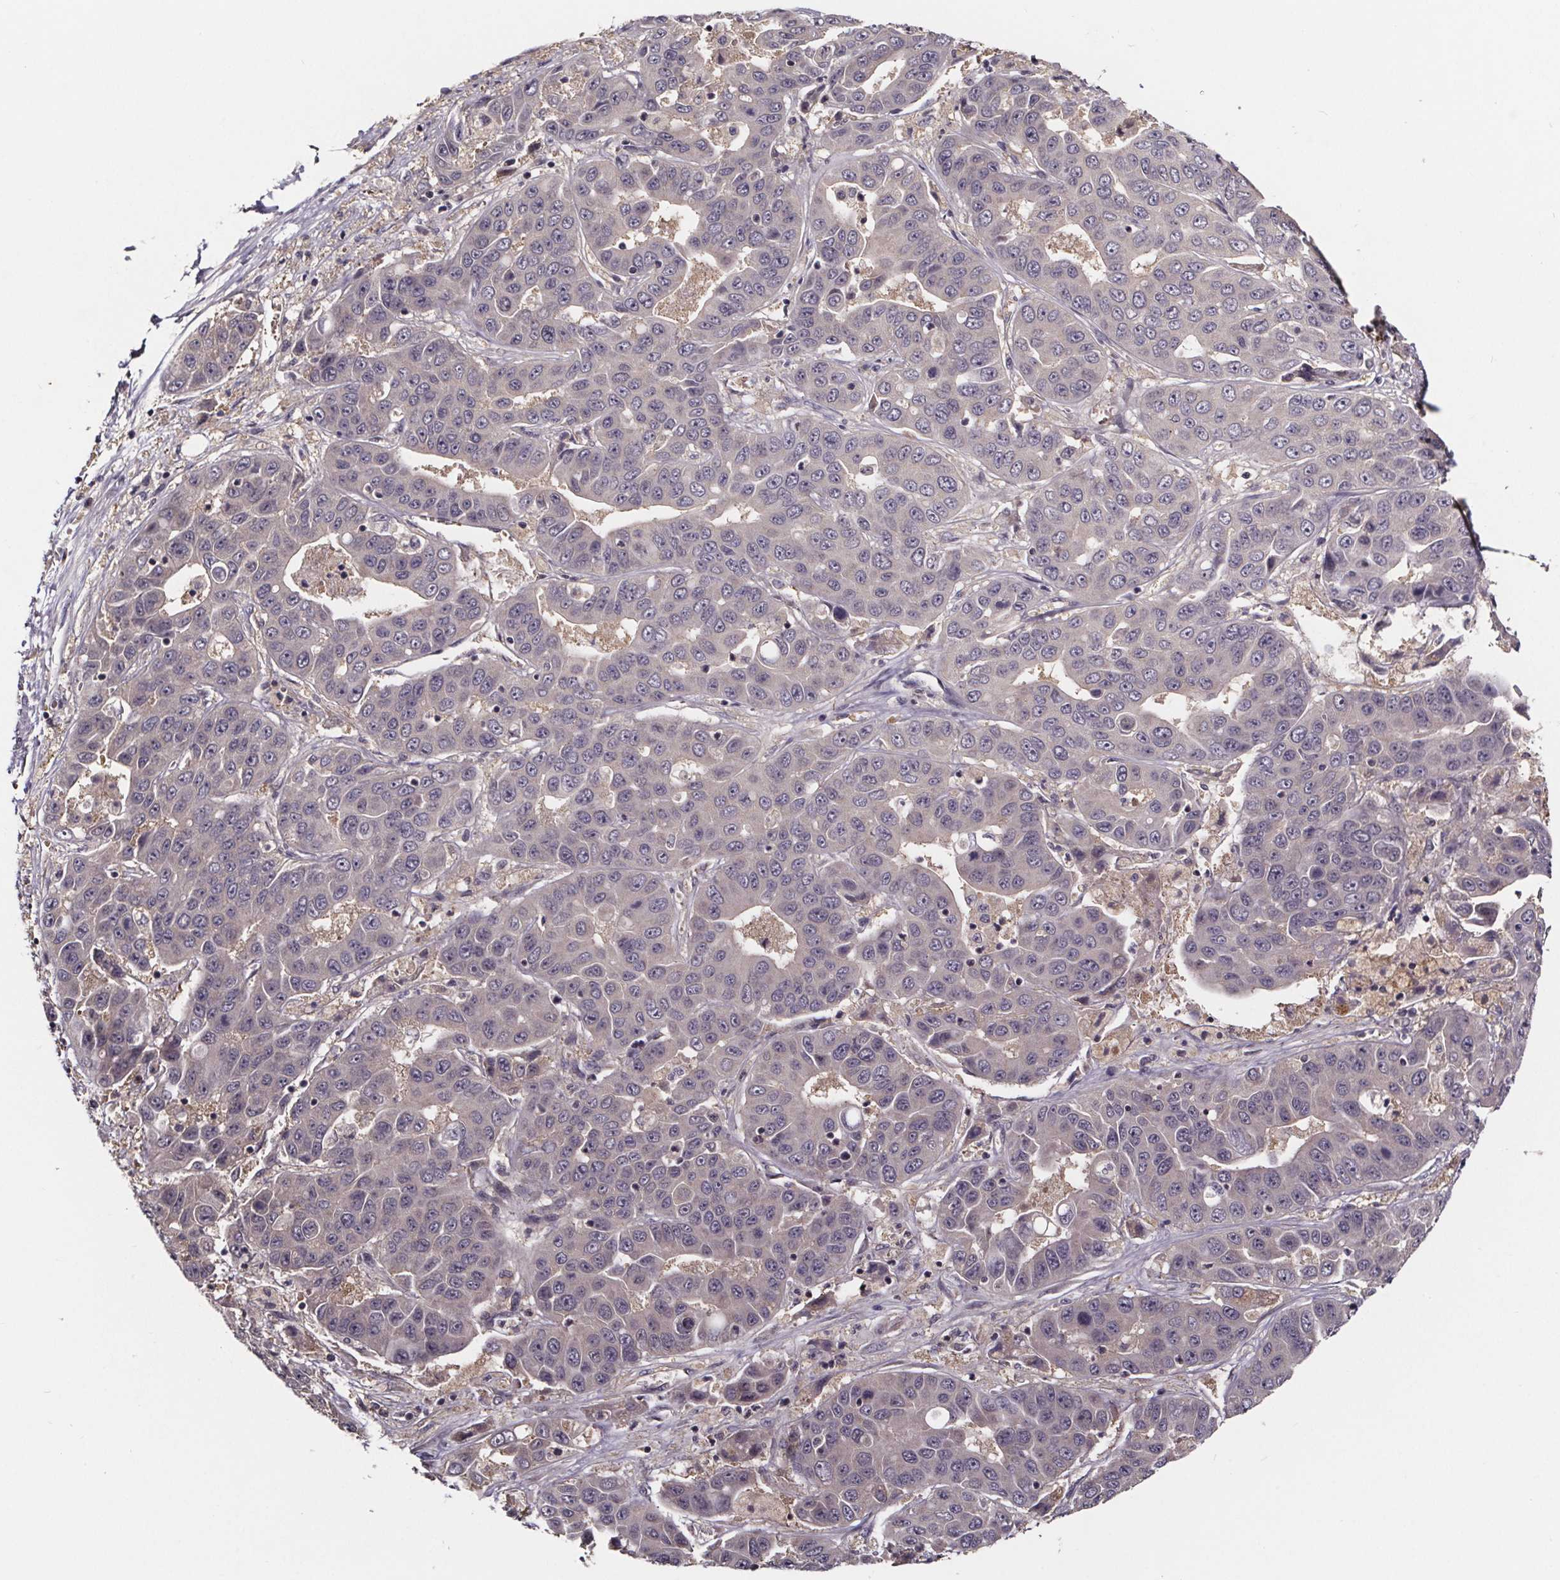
{"staining": {"intensity": "negative", "quantity": "none", "location": "none"}, "tissue": "liver cancer", "cell_type": "Tumor cells", "image_type": "cancer", "snomed": [{"axis": "morphology", "description": "Cholangiocarcinoma"}, {"axis": "topography", "description": "Liver"}], "caption": "DAB immunohistochemical staining of liver cancer (cholangiocarcinoma) reveals no significant staining in tumor cells.", "gene": "SMIM1", "patient": {"sex": "female", "age": 52}}